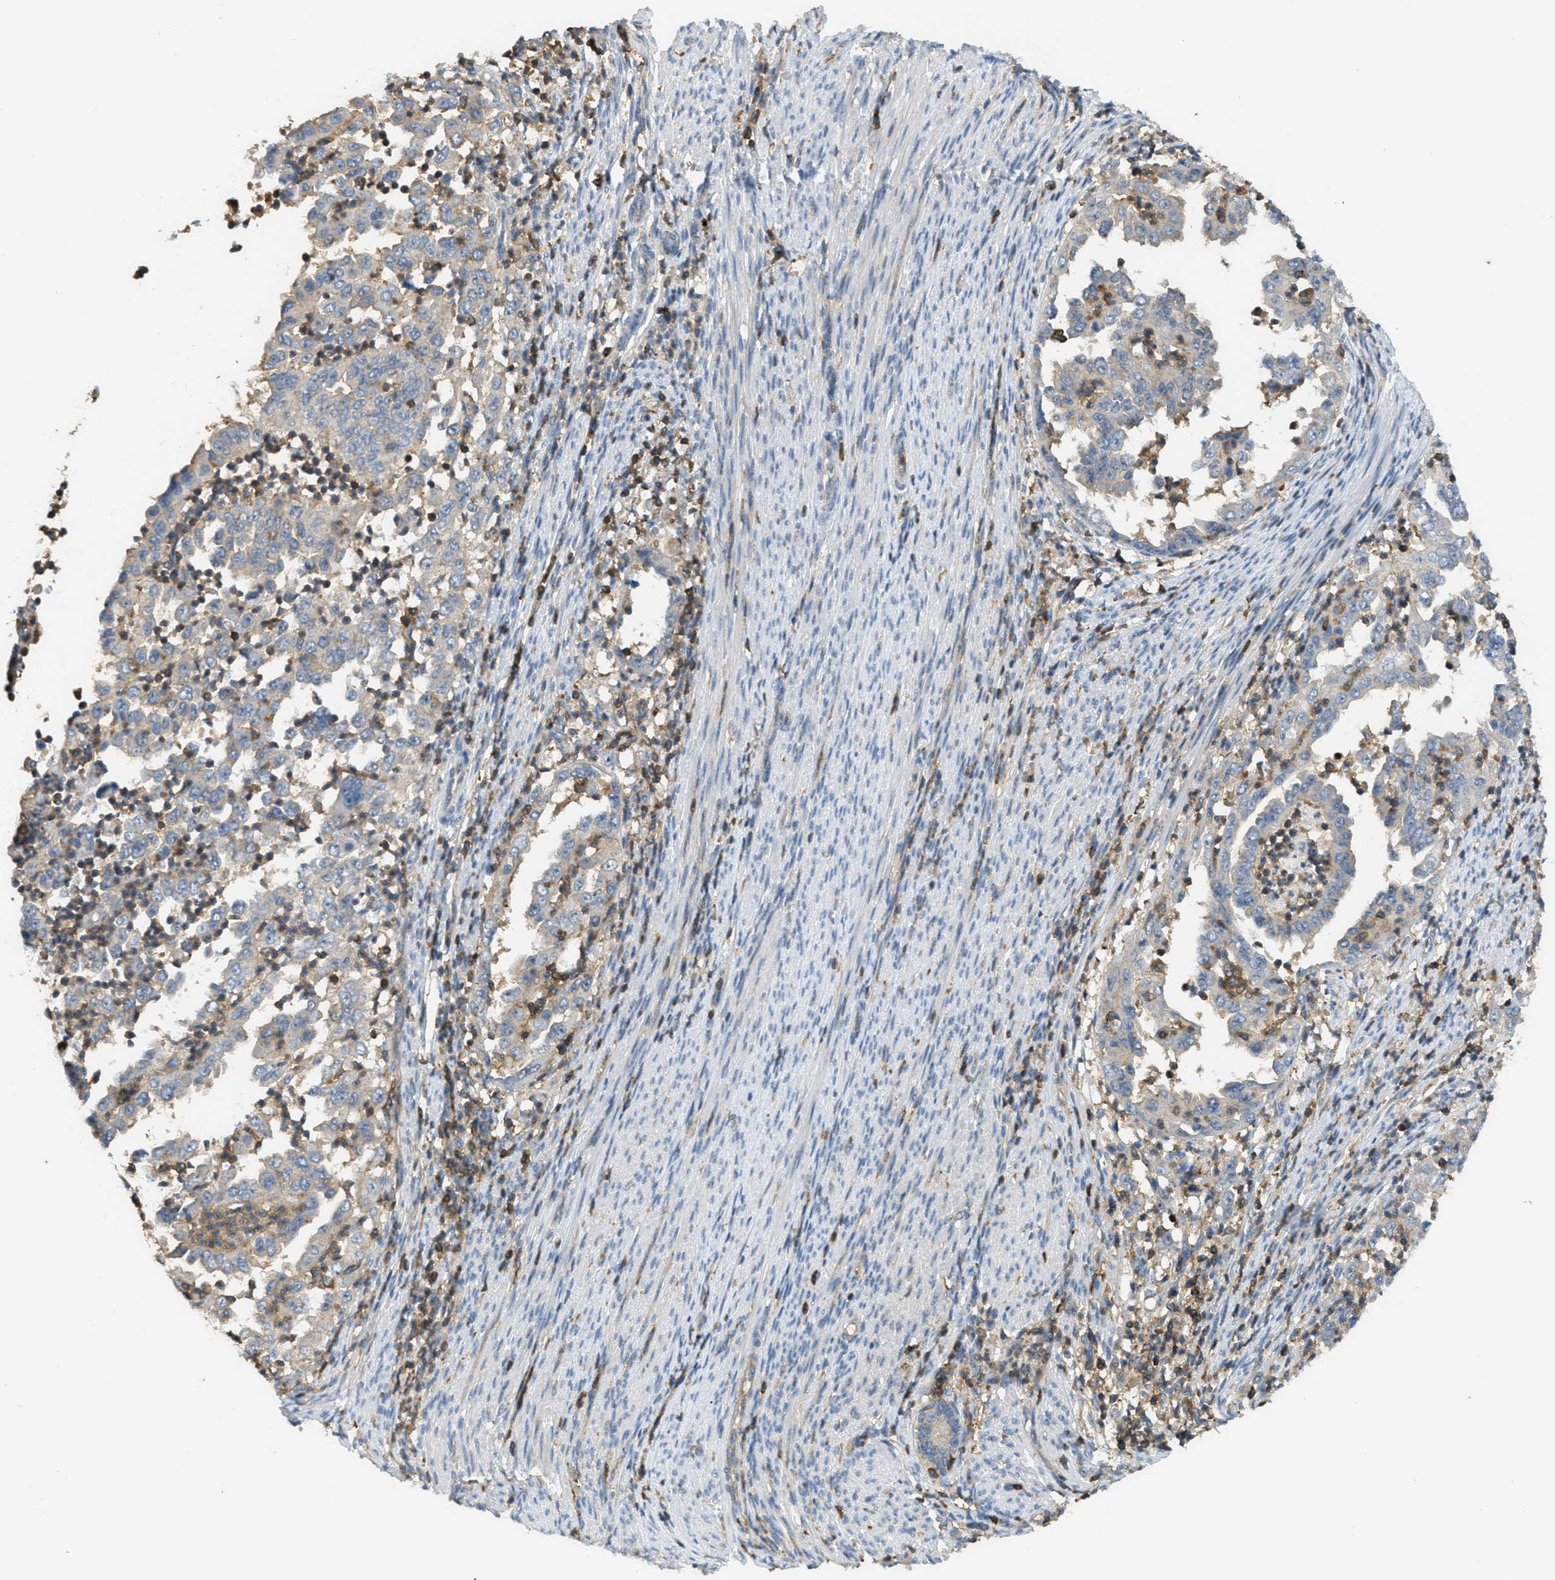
{"staining": {"intensity": "weak", "quantity": "<25%", "location": "cytoplasmic/membranous"}, "tissue": "endometrial cancer", "cell_type": "Tumor cells", "image_type": "cancer", "snomed": [{"axis": "morphology", "description": "Adenocarcinoma, NOS"}, {"axis": "topography", "description": "Endometrium"}], "caption": "Tumor cells are negative for protein expression in human endometrial cancer (adenocarcinoma).", "gene": "GRIK2", "patient": {"sex": "female", "age": 85}}